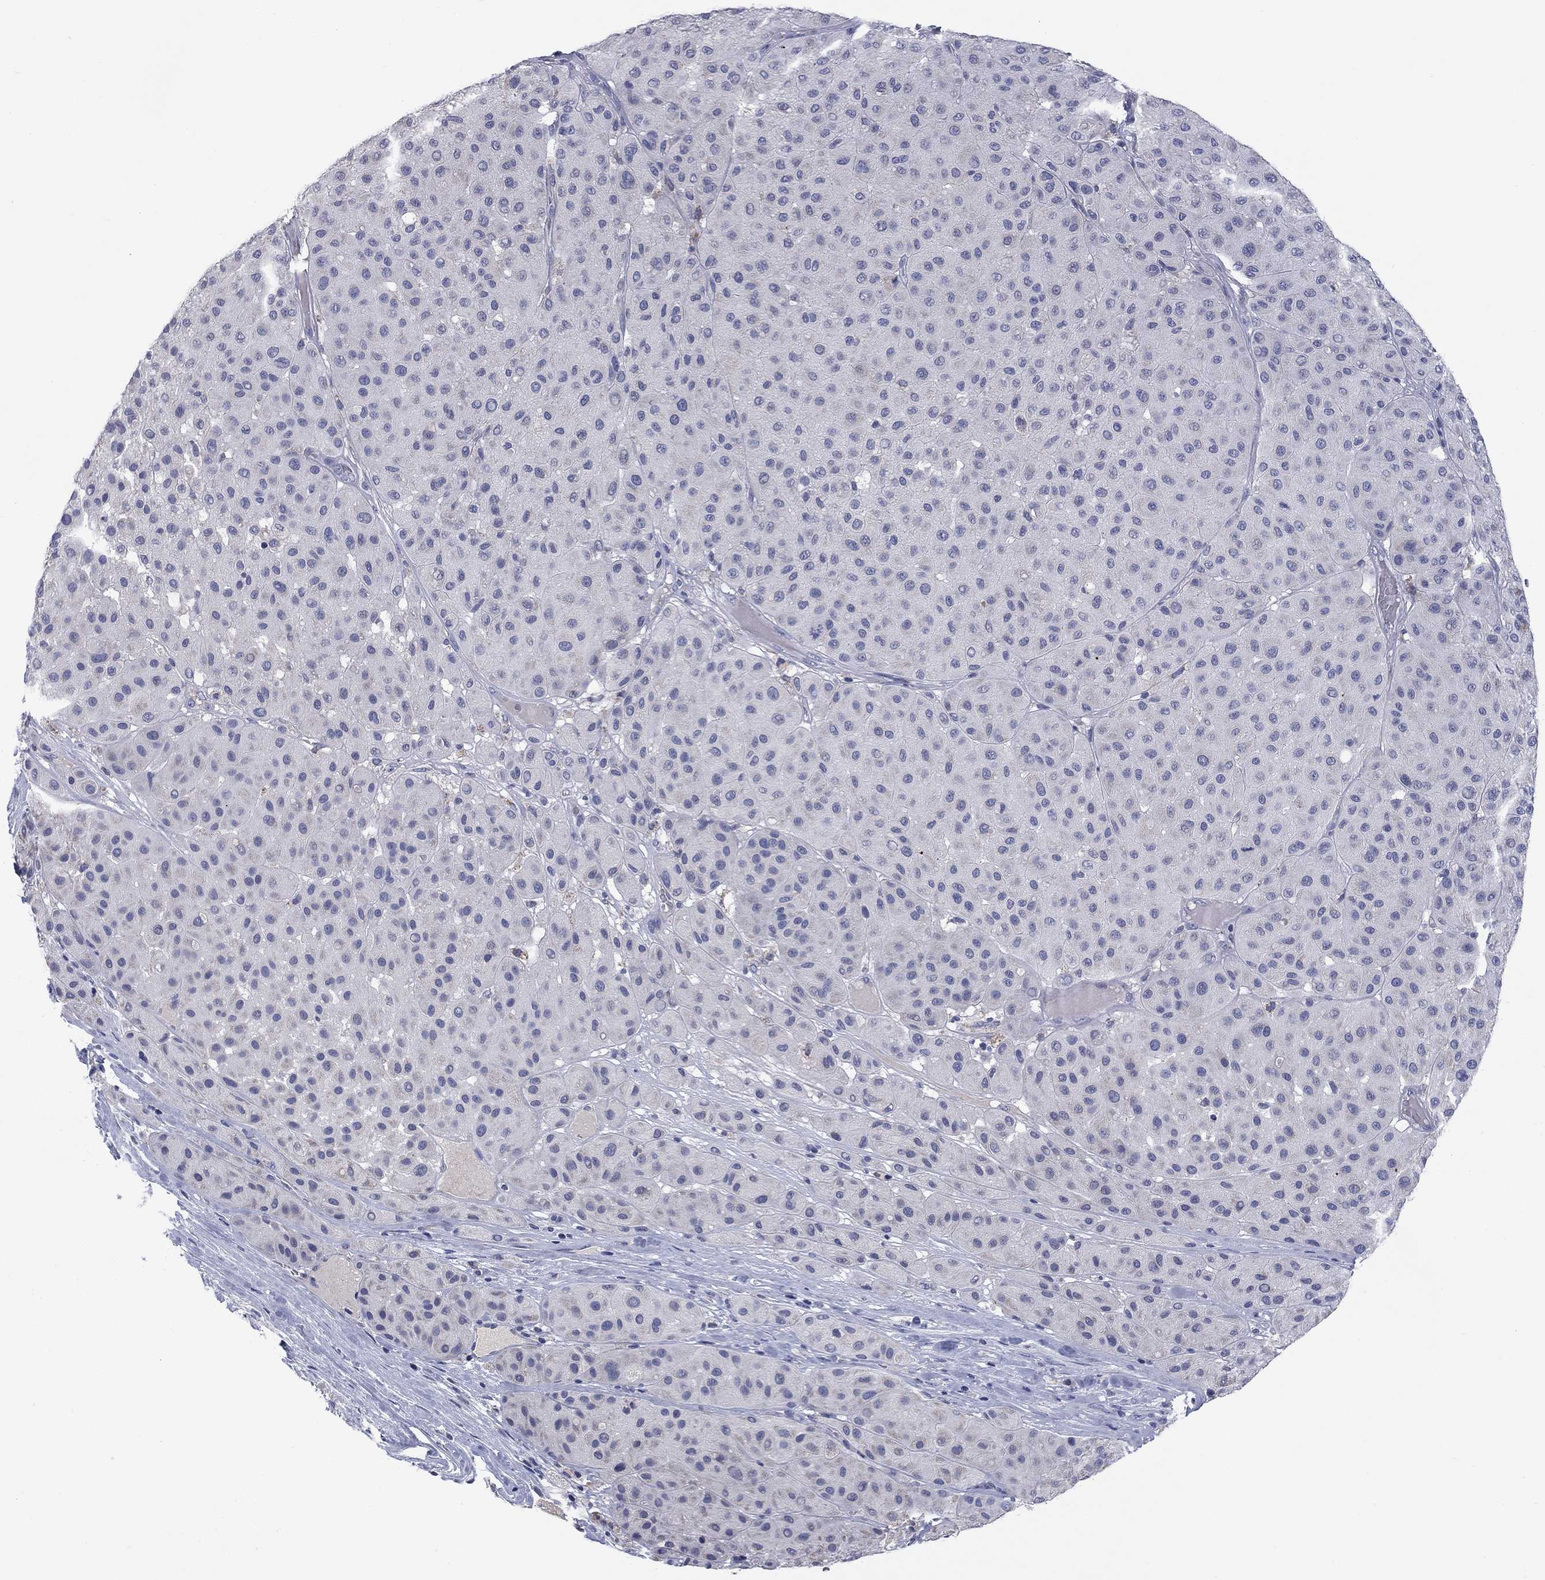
{"staining": {"intensity": "negative", "quantity": "none", "location": "none"}, "tissue": "melanoma", "cell_type": "Tumor cells", "image_type": "cancer", "snomed": [{"axis": "morphology", "description": "Malignant melanoma, Metastatic site"}, {"axis": "topography", "description": "Smooth muscle"}], "caption": "Immunohistochemical staining of human malignant melanoma (metastatic site) demonstrates no significant positivity in tumor cells. (DAB (3,3'-diaminobenzidine) immunohistochemistry with hematoxylin counter stain).", "gene": "FRK", "patient": {"sex": "male", "age": 41}}